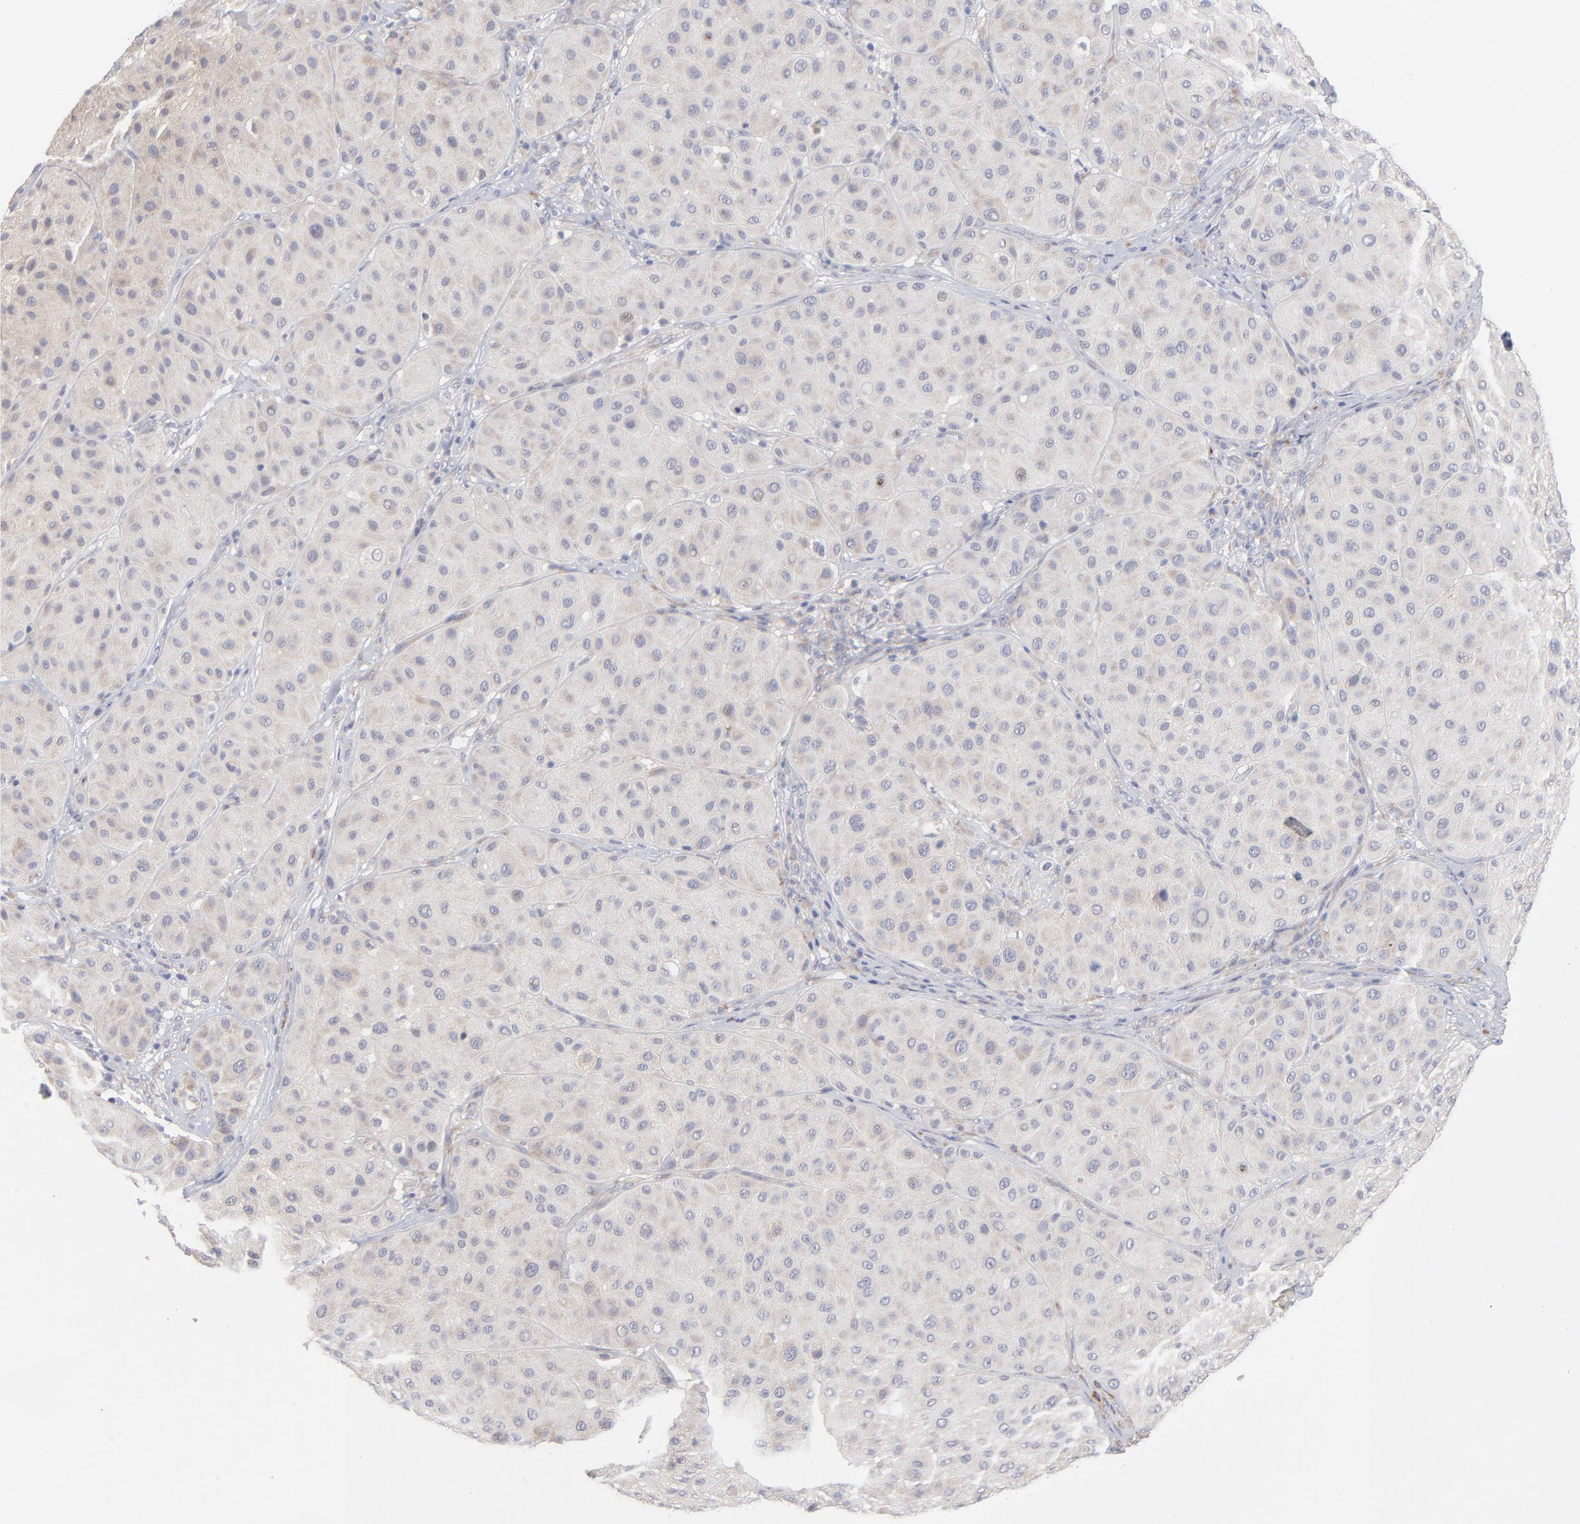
{"staining": {"intensity": "negative", "quantity": "none", "location": "none"}, "tissue": "melanoma", "cell_type": "Tumor cells", "image_type": "cancer", "snomed": [{"axis": "morphology", "description": "Normal tissue, NOS"}, {"axis": "morphology", "description": "Malignant melanoma, Metastatic site"}, {"axis": "topography", "description": "Skin"}], "caption": "An immunohistochemistry photomicrograph of malignant melanoma (metastatic site) is shown. There is no staining in tumor cells of malignant melanoma (metastatic site). The staining was performed using DAB to visualize the protein expression in brown, while the nuclei were stained in blue with hematoxylin (Magnification: 20x).", "gene": "RPS24", "patient": {"sex": "male", "age": 41}}